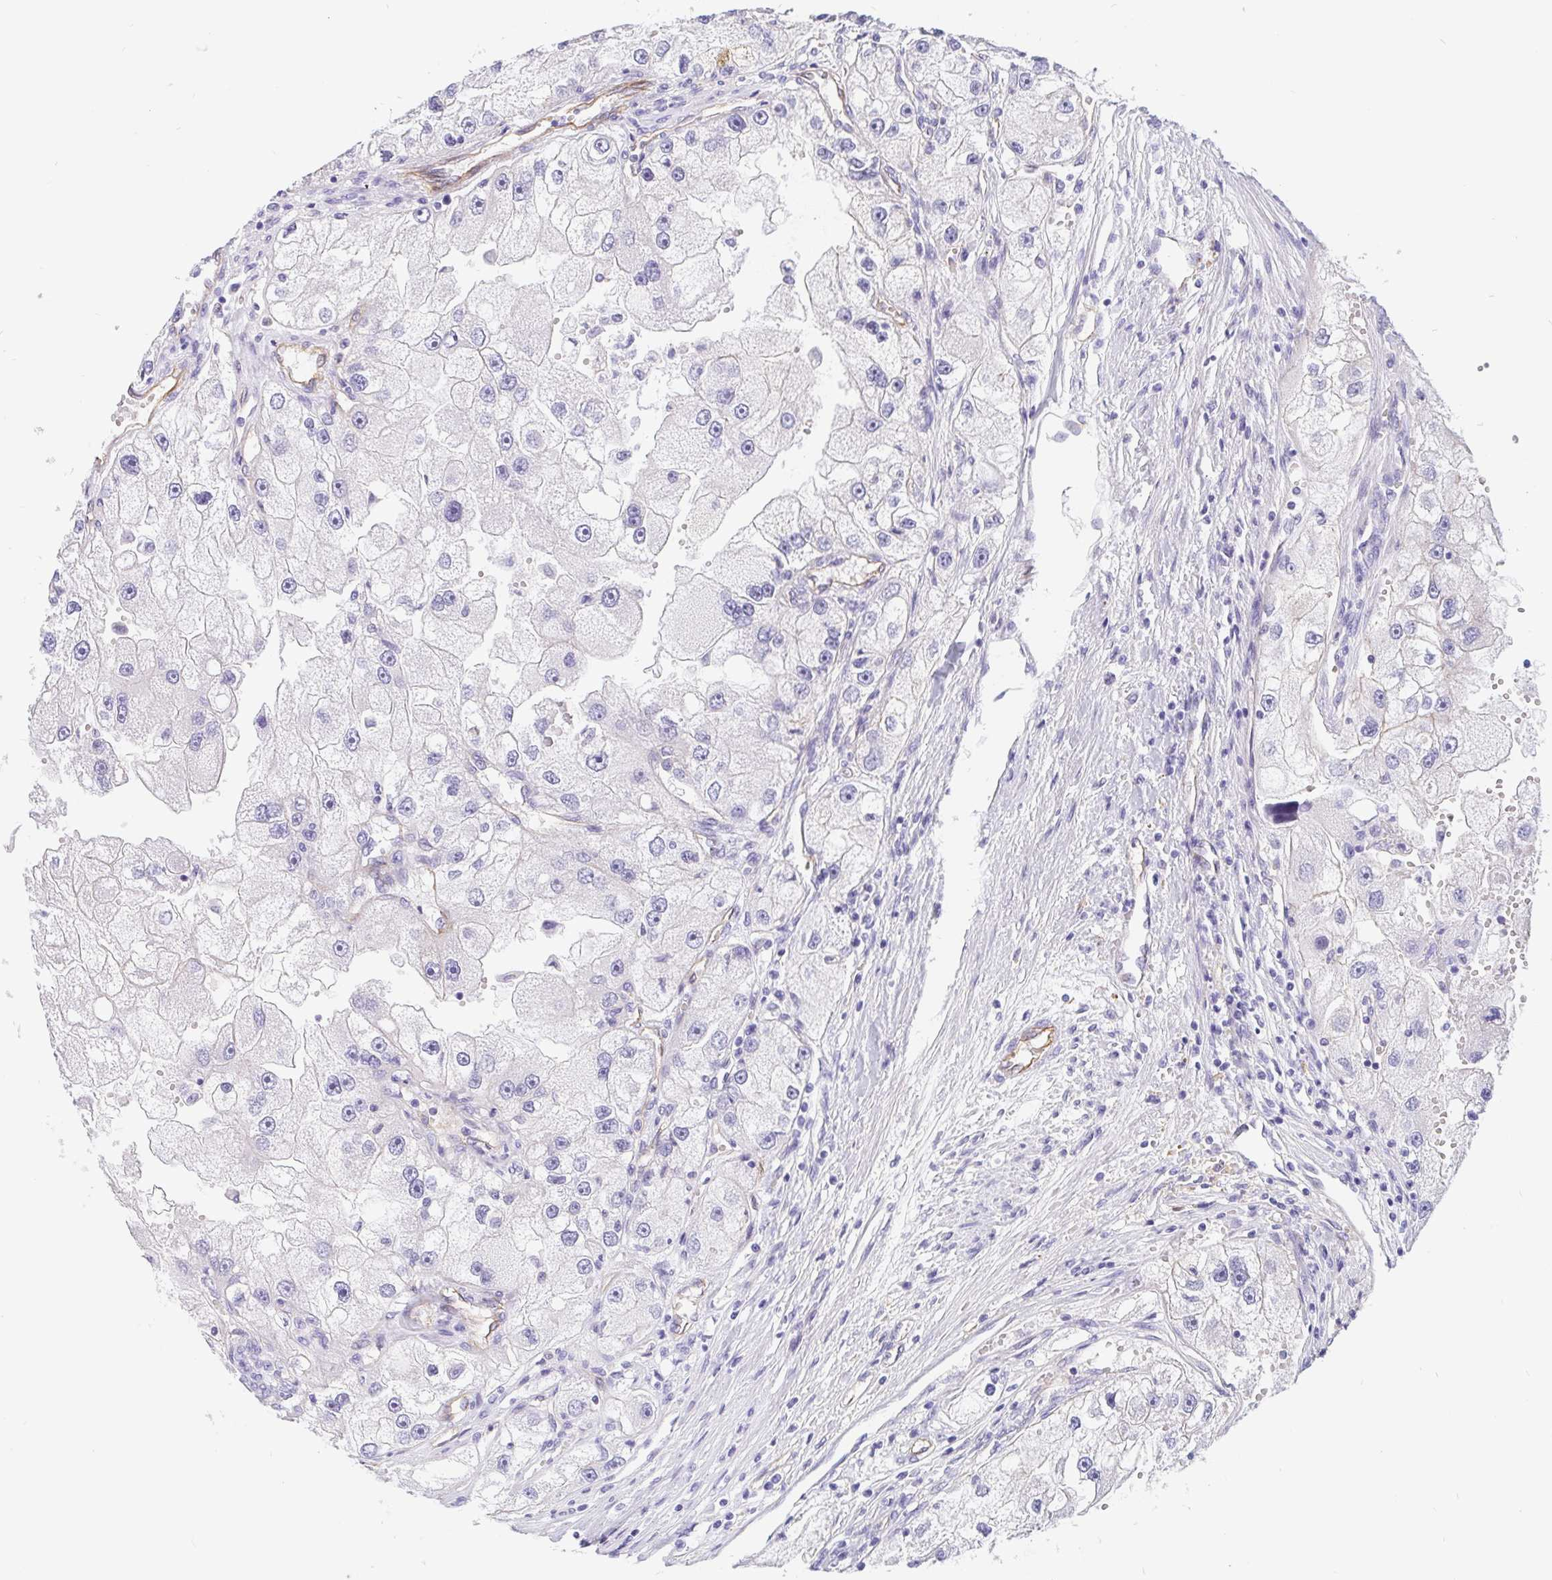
{"staining": {"intensity": "negative", "quantity": "none", "location": "none"}, "tissue": "renal cancer", "cell_type": "Tumor cells", "image_type": "cancer", "snomed": [{"axis": "morphology", "description": "Adenocarcinoma, NOS"}, {"axis": "topography", "description": "Kidney"}], "caption": "High magnification brightfield microscopy of renal adenocarcinoma stained with DAB (3,3'-diaminobenzidine) (brown) and counterstained with hematoxylin (blue): tumor cells show no significant positivity.", "gene": "LIMCH1", "patient": {"sex": "male", "age": 63}}